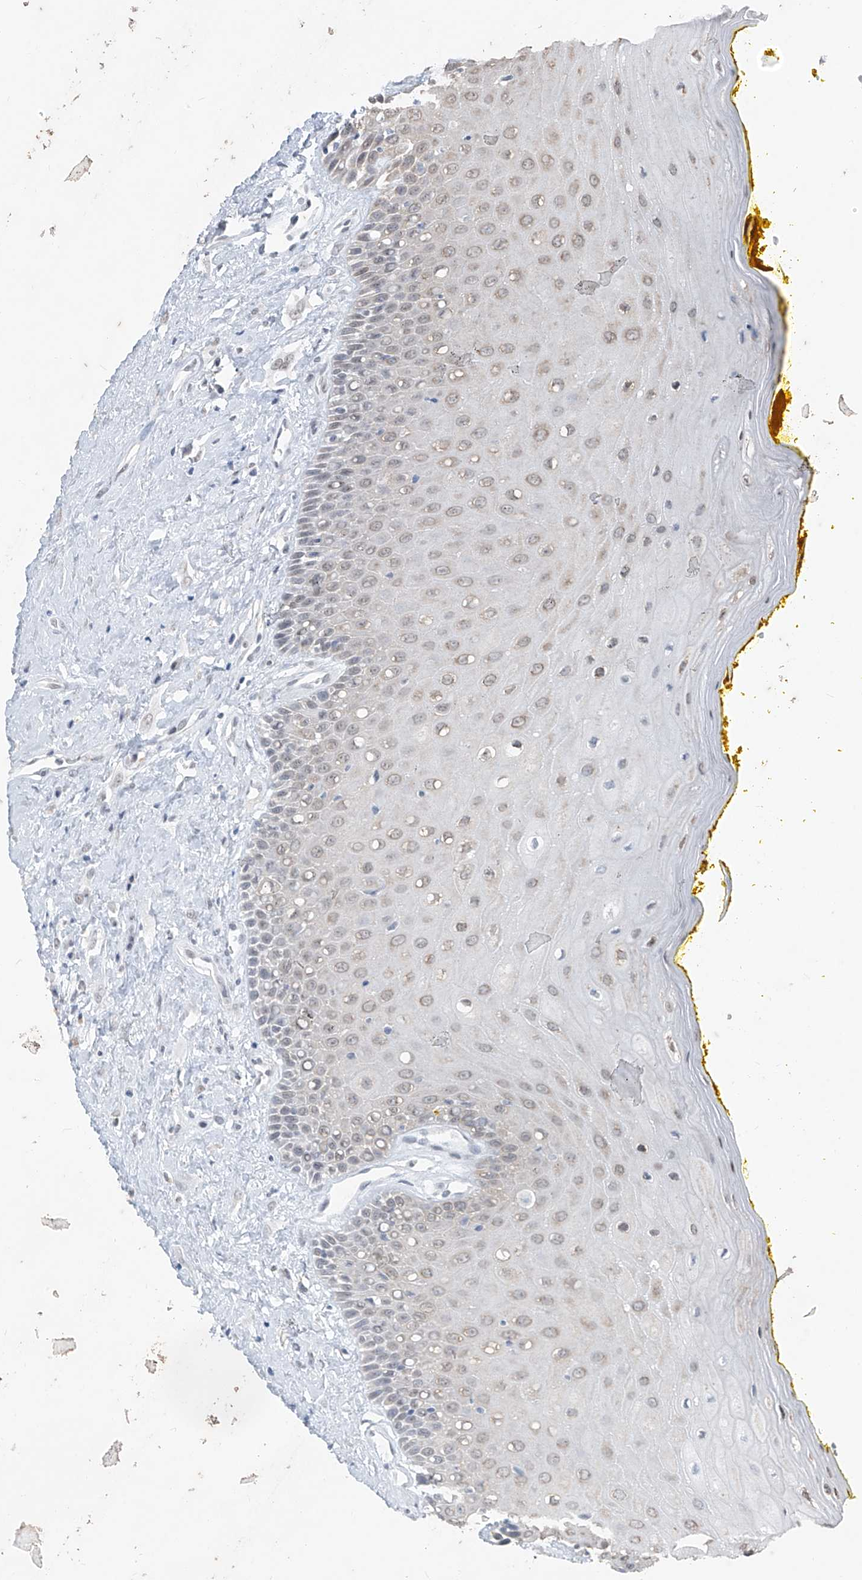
{"staining": {"intensity": "weak", "quantity": "<25%", "location": "cytoplasmic/membranous"}, "tissue": "oral mucosa", "cell_type": "Squamous epithelial cells", "image_type": "normal", "snomed": [{"axis": "morphology", "description": "Normal tissue, NOS"}, {"axis": "morphology", "description": "Squamous cell carcinoma, NOS"}, {"axis": "topography", "description": "Oral tissue"}, {"axis": "topography", "description": "Head-Neck"}], "caption": "Immunohistochemistry micrograph of unremarkable oral mucosa stained for a protein (brown), which displays no positivity in squamous epithelial cells.", "gene": "TFEC", "patient": {"sex": "female", "age": 70}}